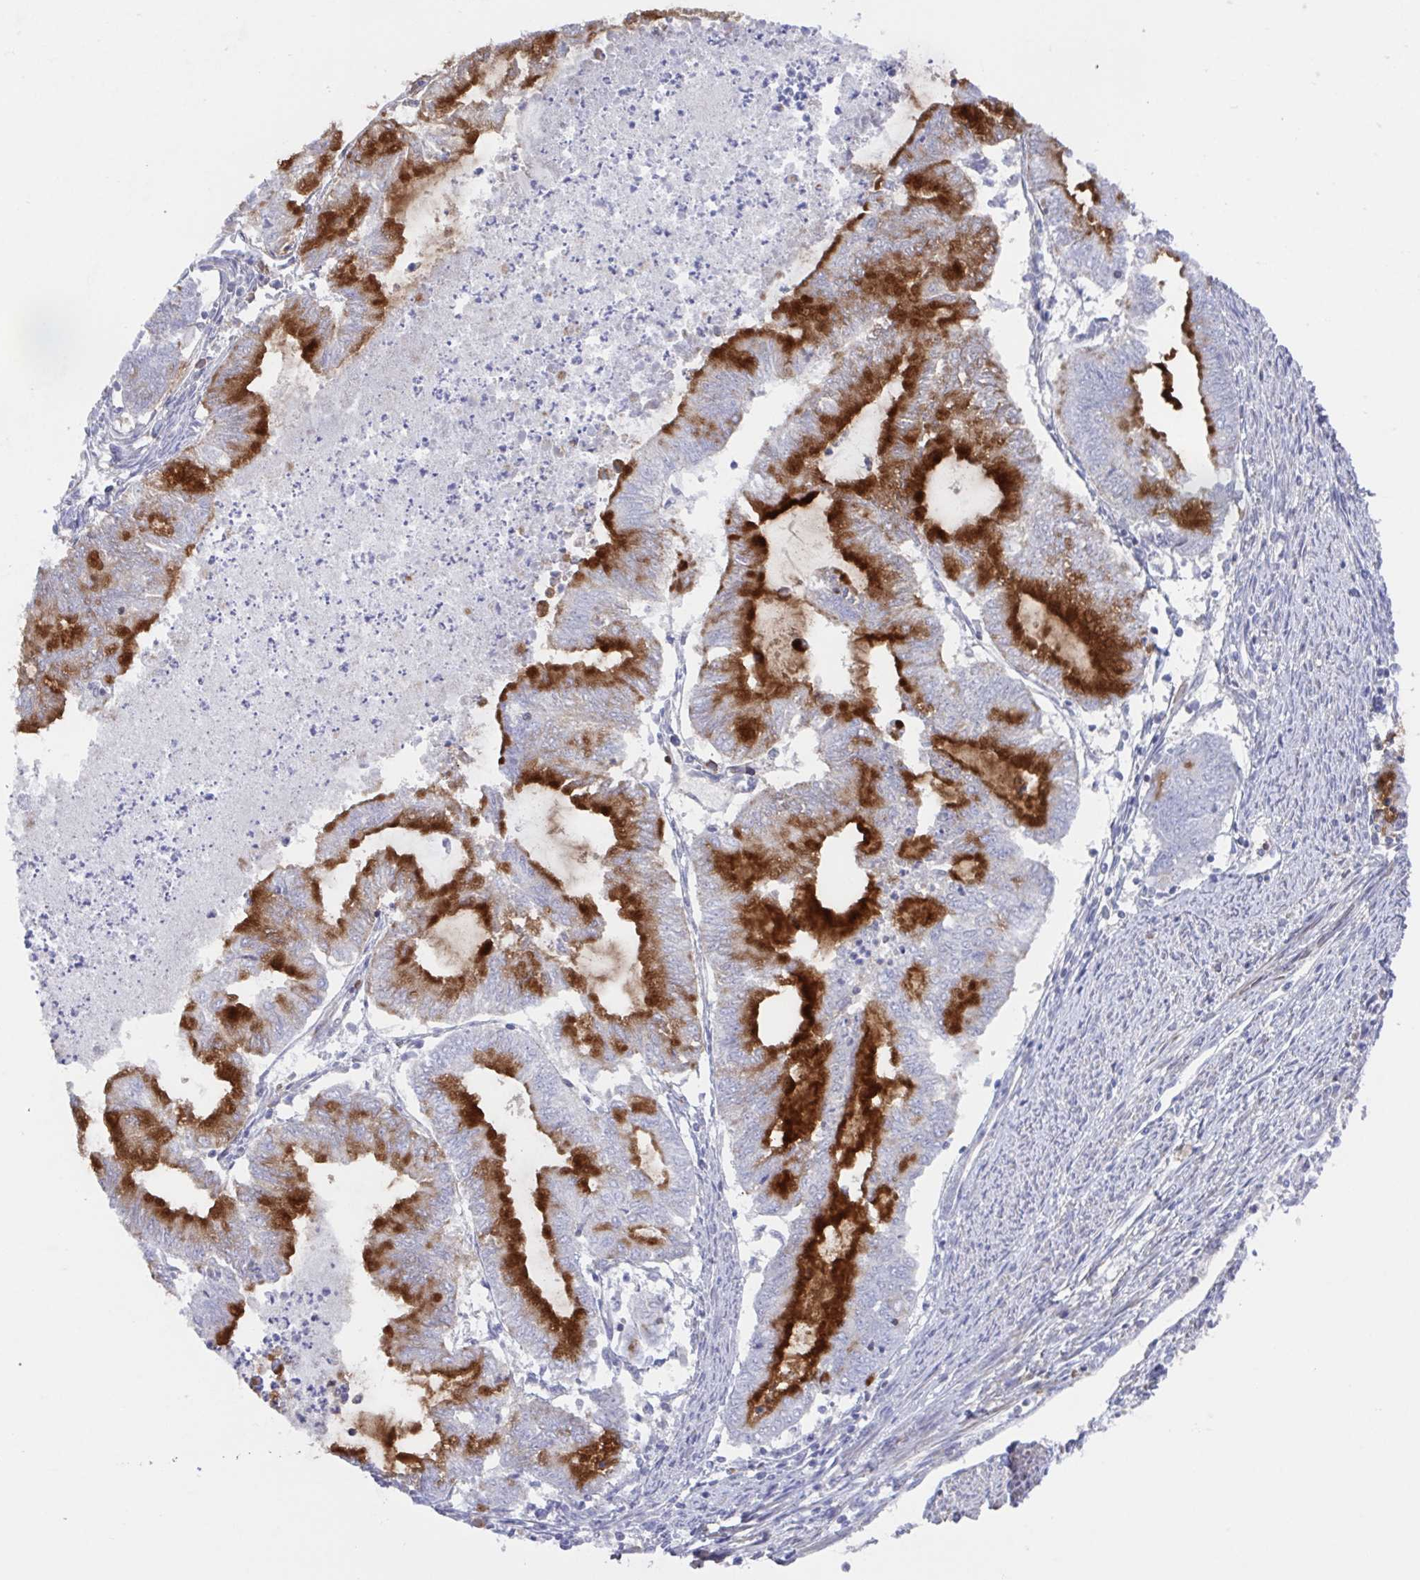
{"staining": {"intensity": "strong", "quantity": "25%-75%", "location": "cytoplasmic/membranous"}, "tissue": "endometrial cancer", "cell_type": "Tumor cells", "image_type": "cancer", "snomed": [{"axis": "morphology", "description": "Adenocarcinoma, NOS"}, {"axis": "topography", "description": "Endometrium"}], "caption": "A photomicrograph of human endometrial cancer stained for a protein demonstrates strong cytoplasmic/membranous brown staining in tumor cells.", "gene": "AGFG2", "patient": {"sex": "female", "age": 79}}